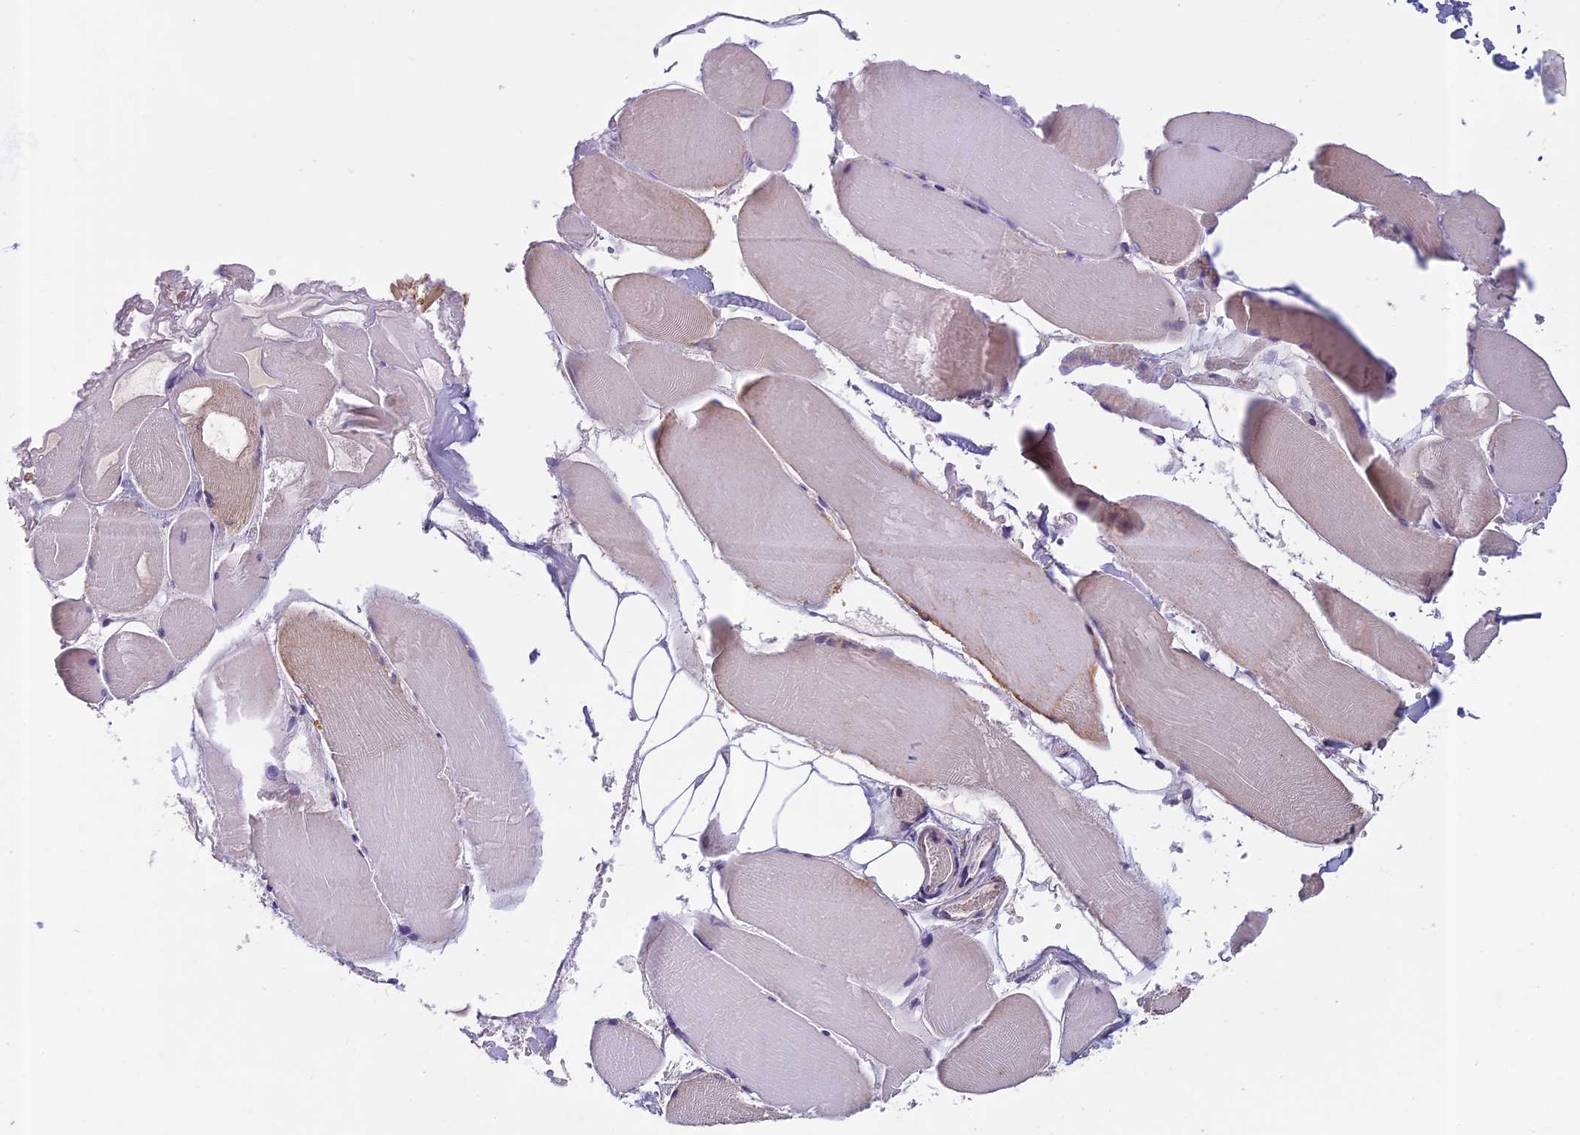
{"staining": {"intensity": "moderate", "quantity": "<25%", "location": "nuclear"}, "tissue": "skeletal muscle", "cell_type": "Myocytes", "image_type": "normal", "snomed": [{"axis": "morphology", "description": "Normal tissue, NOS"}, {"axis": "morphology", "description": "Basal cell carcinoma"}, {"axis": "topography", "description": "Skeletal muscle"}], "caption": "Approximately <25% of myocytes in unremarkable human skeletal muscle show moderate nuclear protein expression as visualized by brown immunohistochemical staining.", "gene": "SEMA7A", "patient": {"sex": "female", "age": 64}}